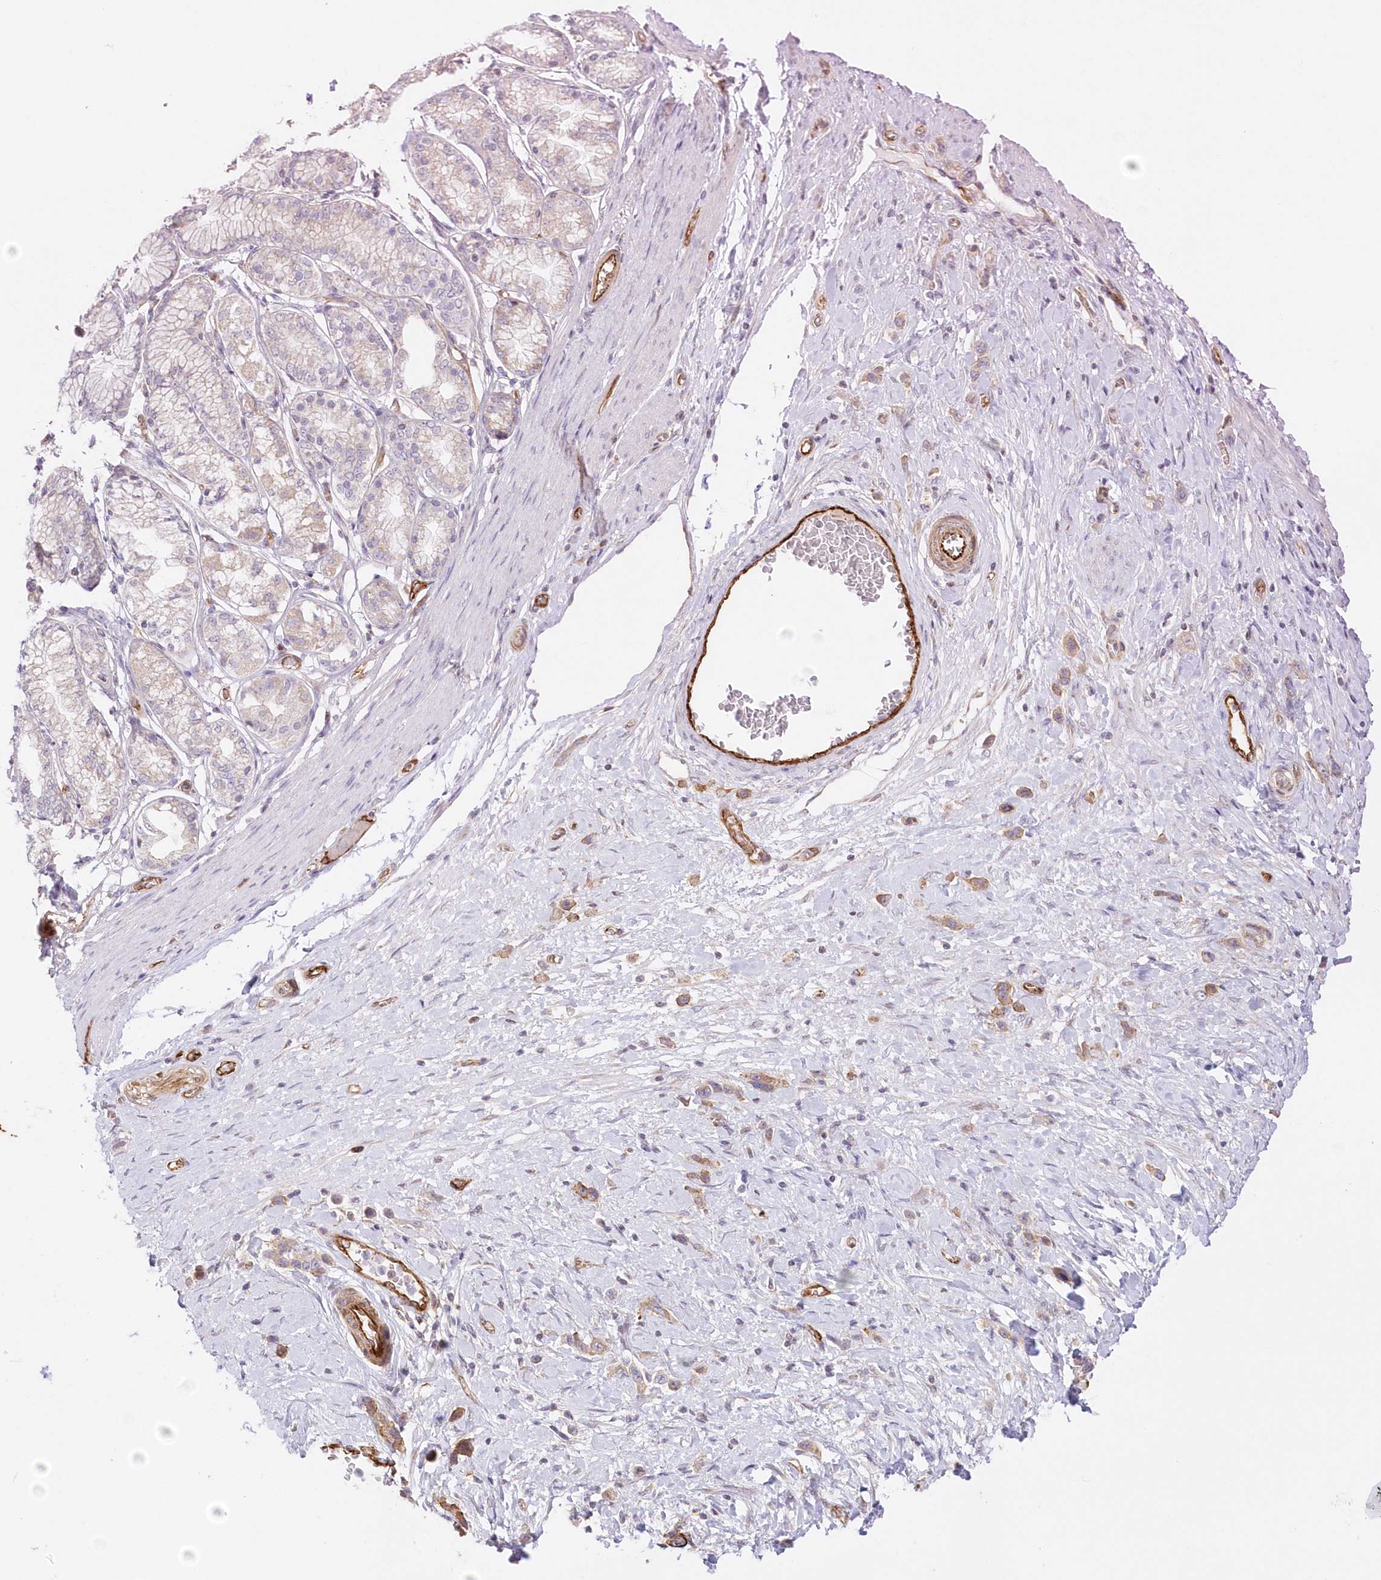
{"staining": {"intensity": "weak", "quantity": ">75%", "location": "cytoplasmic/membranous"}, "tissue": "stomach cancer", "cell_type": "Tumor cells", "image_type": "cancer", "snomed": [{"axis": "morphology", "description": "Adenocarcinoma, NOS"}, {"axis": "topography", "description": "Stomach"}], "caption": "DAB immunohistochemical staining of stomach adenocarcinoma displays weak cytoplasmic/membranous protein positivity in about >75% of tumor cells. (DAB IHC, brown staining for protein, blue staining for nuclei).", "gene": "AFAP1L2", "patient": {"sex": "female", "age": 65}}